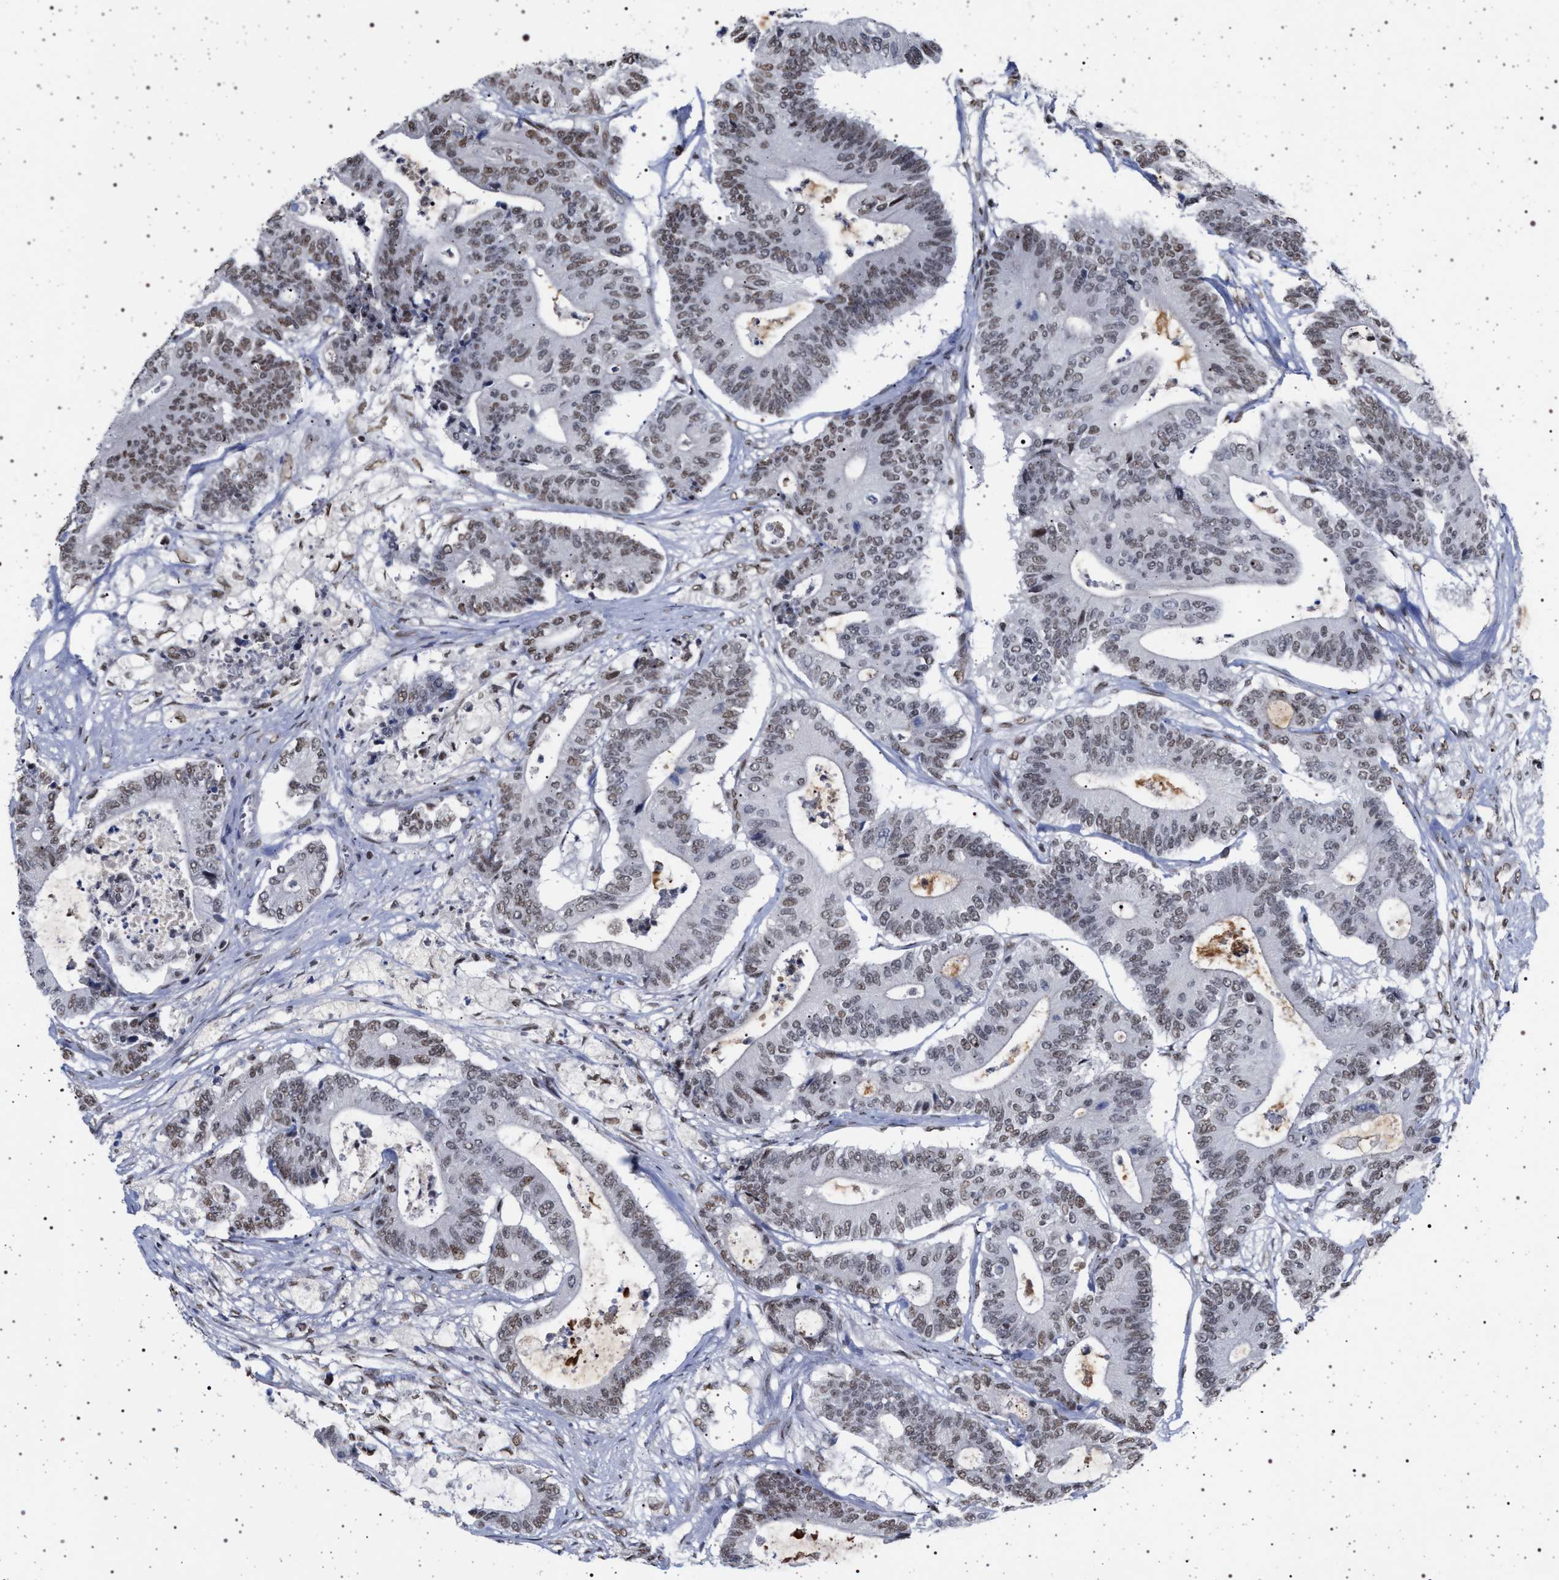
{"staining": {"intensity": "weak", "quantity": ">75%", "location": "nuclear"}, "tissue": "colorectal cancer", "cell_type": "Tumor cells", "image_type": "cancer", "snomed": [{"axis": "morphology", "description": "Adenocarcinoma, NOS"}, {"axis": "topography", "description": "Colon"}], "caption": "A micrograph of colorectal cancer (adenocarcinoma) stained for a protein demonstrates weak nuclear brown staining in tumor cells.", "gene": "PHF12", "patient": {"sex": "female", "age": 84}}